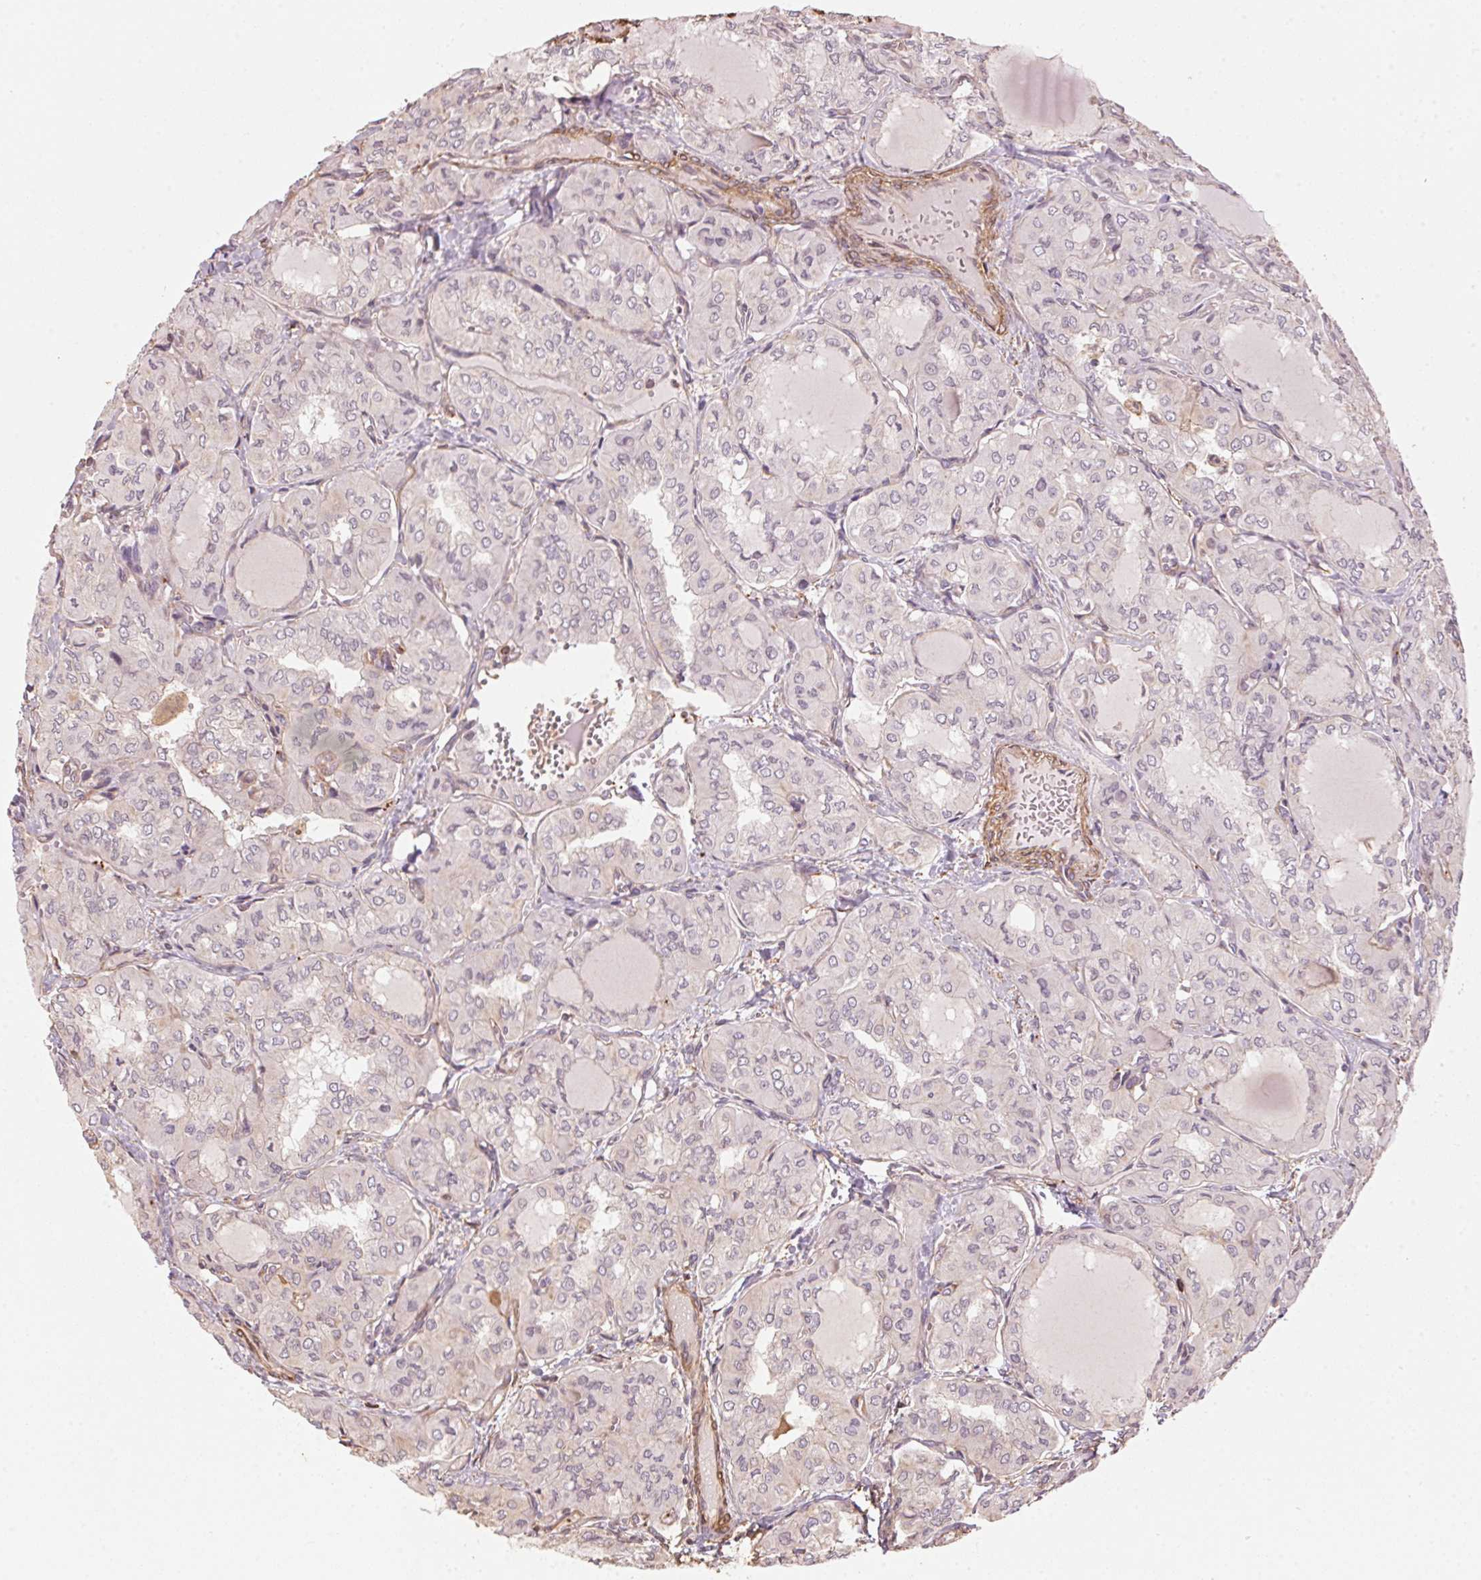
{"staining": {"intensity": "negative", "quantity": "none", "location": "none"}, "tissue": "thyroid cancer", "cell_type": "Tumor cells", "image_type": "cancer", "snomed": [{"axis": "morphology", "description": "Papillary adenocarcinoma, NOS"}, {"axis": "topography", "description": "Thyroid gland"}], "caption": "This is a micrograph of immunohistochemistry (IHC) staining of thyroid papillary adenocarcinoma, which shows no expression in tumor cells.", "gene": "QDPR", "patient": {"sex": "male", "age": 20}}